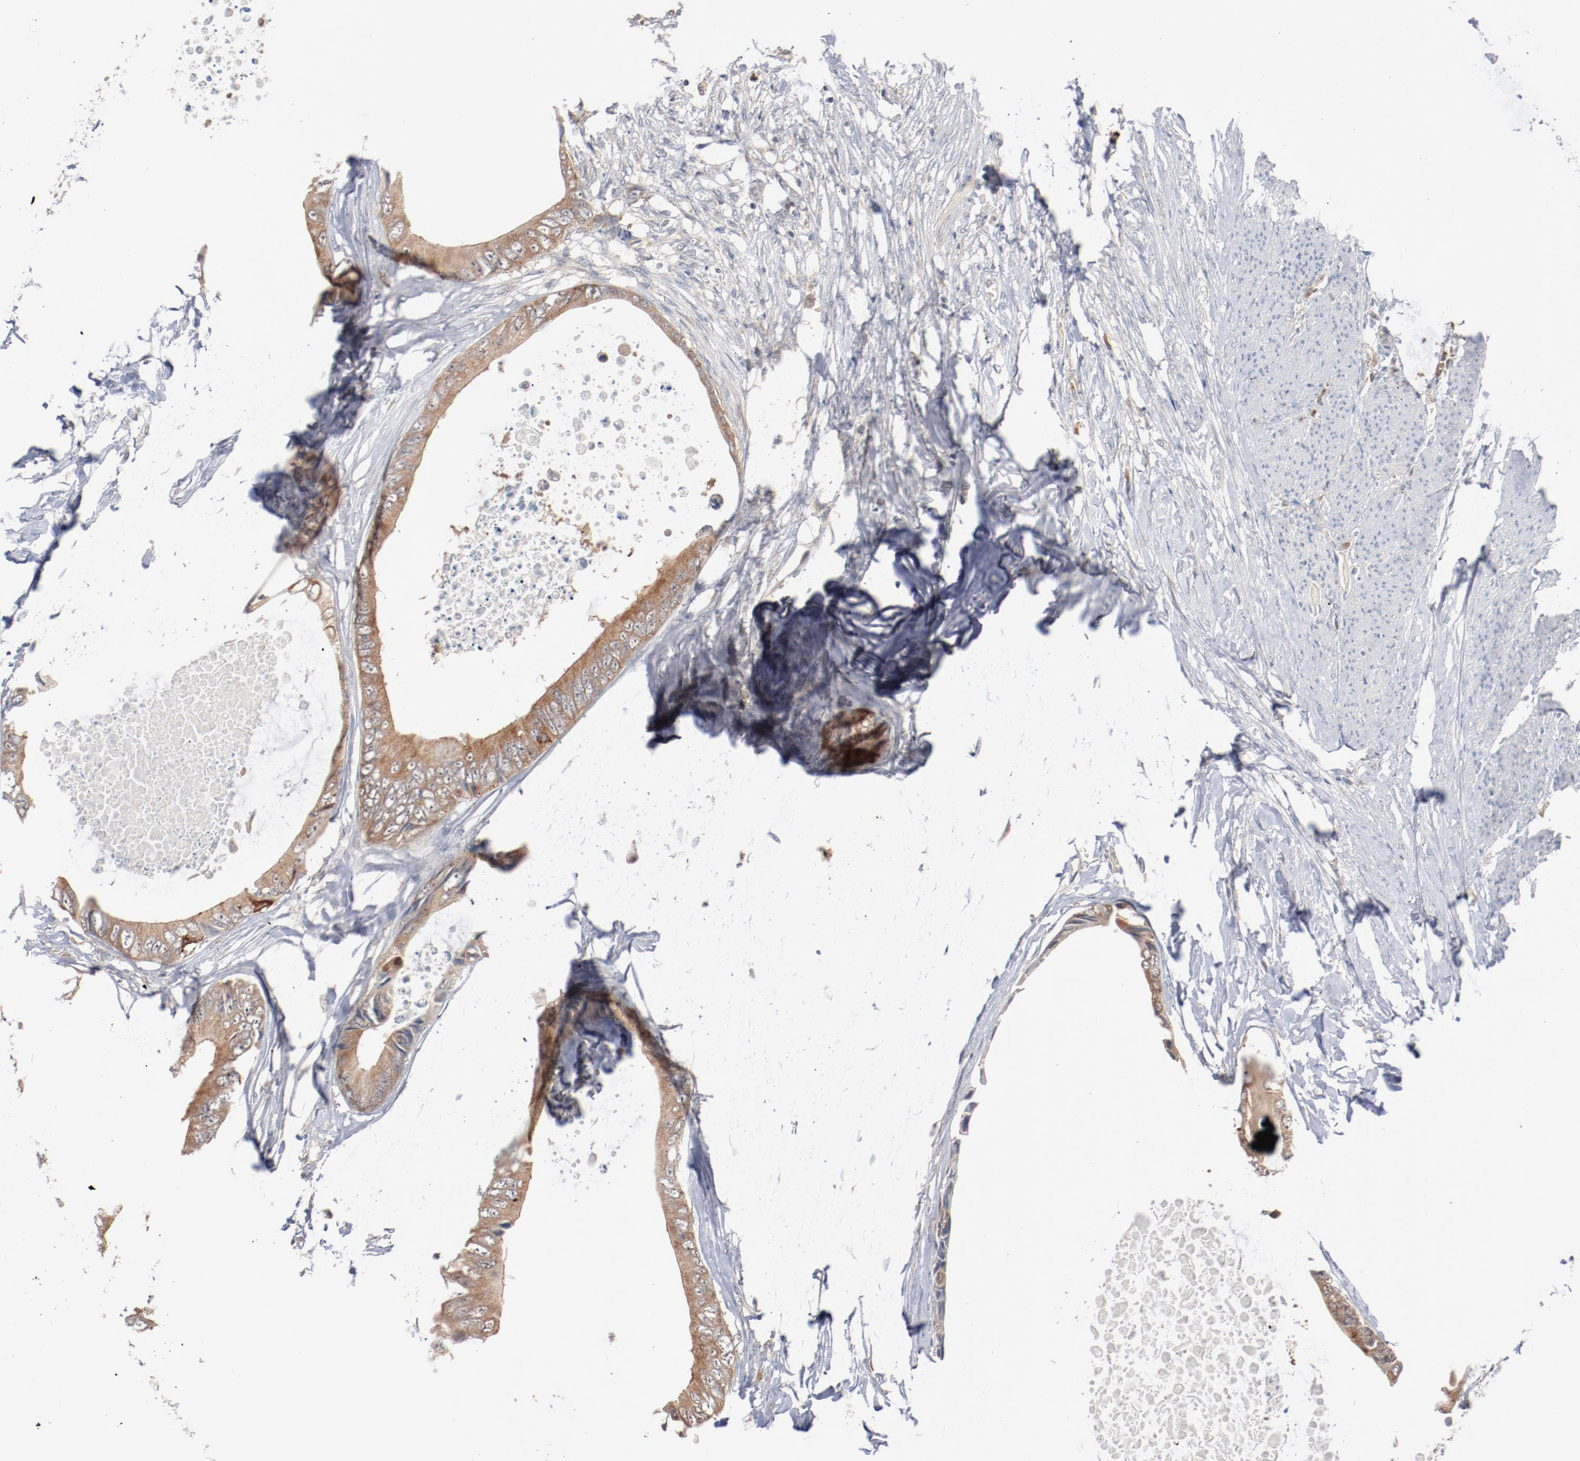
{"staining": {"intensity": "moderate", "quantity": ">75%", "location": "cytoplasmic/membranous"}, "tissue": "colorectal cancer", "cell_type": "Tumor cells", "image_type": "cancer", "snomed": [{"axis": "morphology", "description": "Normal tissue, NOS"}, {"axis": "morphology", "description": "Adenocarcinoma, NOS"}, {"axis": "topography", "description": "Rectum"}, {"axis": "topography", "description": "Peripheral nerve tissue"}], "caption": "Brown immunohistochemical staining in adenocarcinoma (colorectal) exhibits moderate cytoplasmic/membranous expression in approximately >75% of tumor cells.", "gene": "RNASE11", "patient": {"sex": "female", "age": 77}}